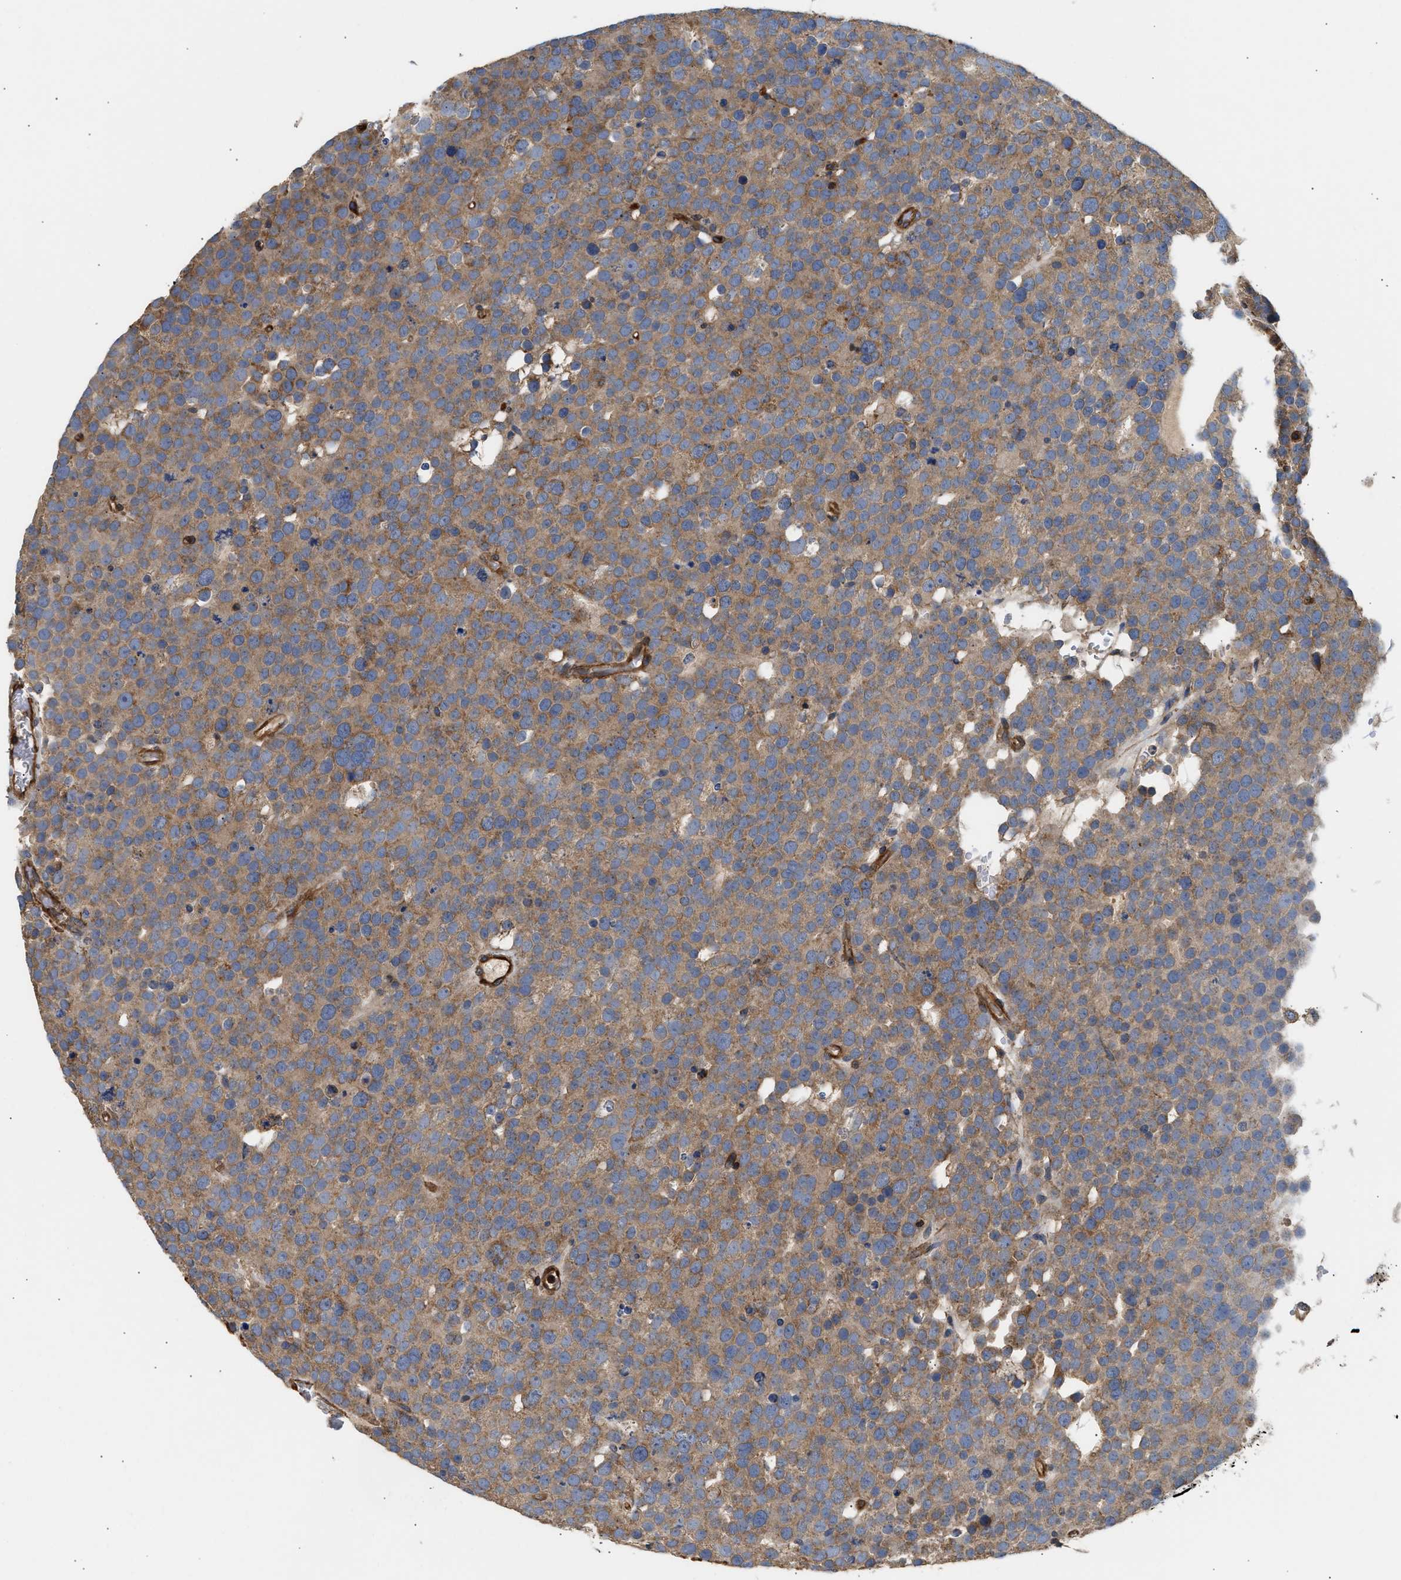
{"staining": {"intensity": "moderate", "quantity": ">75%", "location": "cytoplasmic/membranous"}, "tissue": "testis cancer", "cell_type": "Tumor cells", "image_type": "cancer", "snomed": [{"axis": "morphology", "description": "Seminoma, NOS"}, {"axis": "topography", "description": "Testis"}], "caption": "Moderate cytoplasmic/membranous protein expression is present in approximately >75% of tumor cells in testis cancer (seminoma). Nuclei are stained in blue.", "gene": "SAMD9L", "patient": {"sex": "male", "age": 71}}